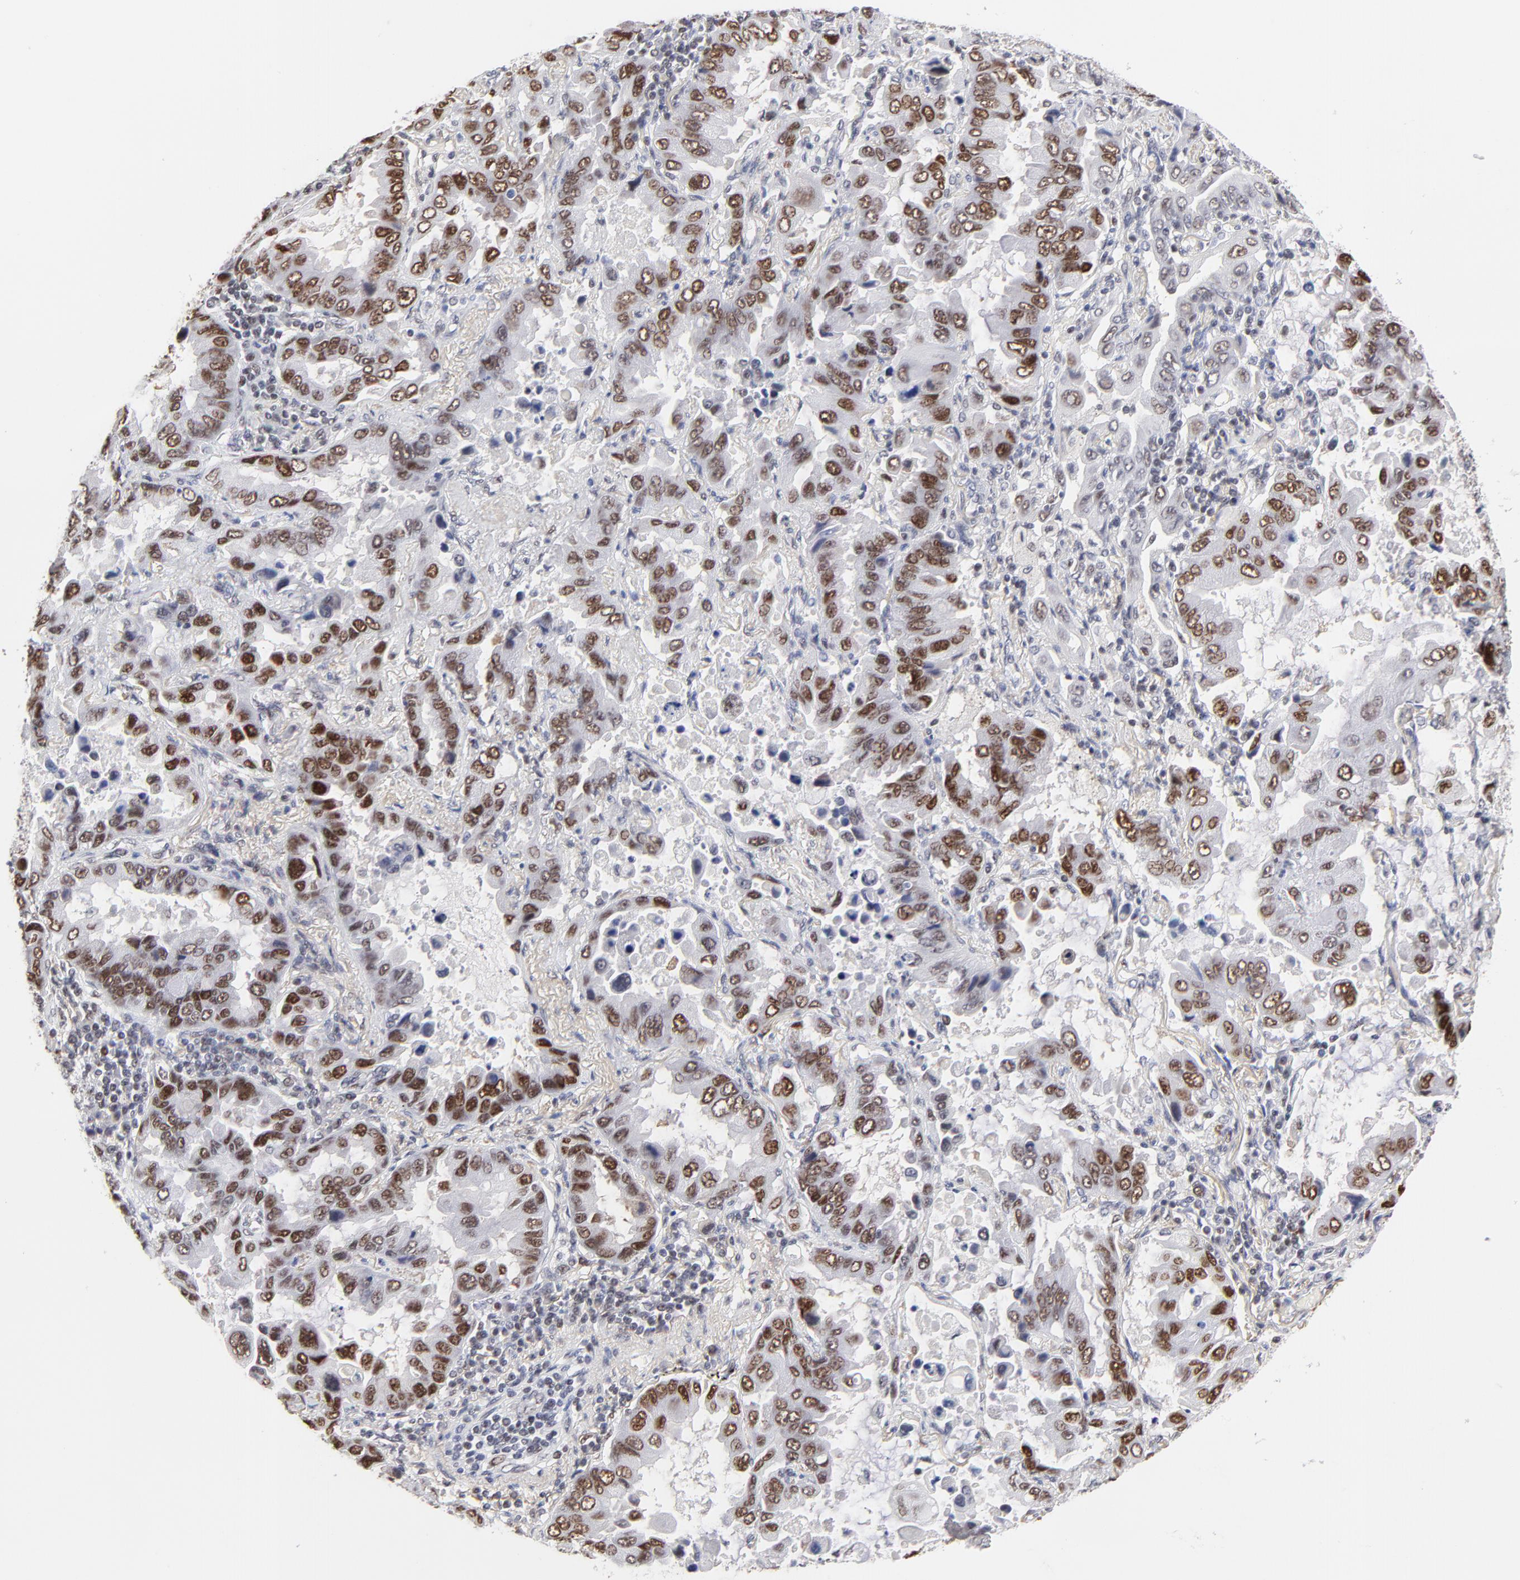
{"staining": {"intensity": "moderate", "quantity": ">75%", "location": "nuclear"}, "tissue": "lung cancer", "cell_type": "Tumor cells", "image_type": "cancer", "snomed": [{"axis": "morphology", "description": "Adenocarcinoma, NOS"}, {"axis": "topography", "description": "Lung"}], "caption": "High-magnification brightfield microscopy of lung cancer stained with DAB (3,3'-diaminobenzidine) (brown) and counterstained with hematoxylin (blue). tumor cells exhibit moderate nuclear positivity is appreciated in approximately>75% of cells. The staining was performed using DAB (3,3'-diaminobenzidine) to visualize the protein expression in brown, while the nuclei were stained in blue with hematoxylin (Magnification: 20x).", "gene": "OGFOD1", "patient": {"sex": "male", "age": 64}}